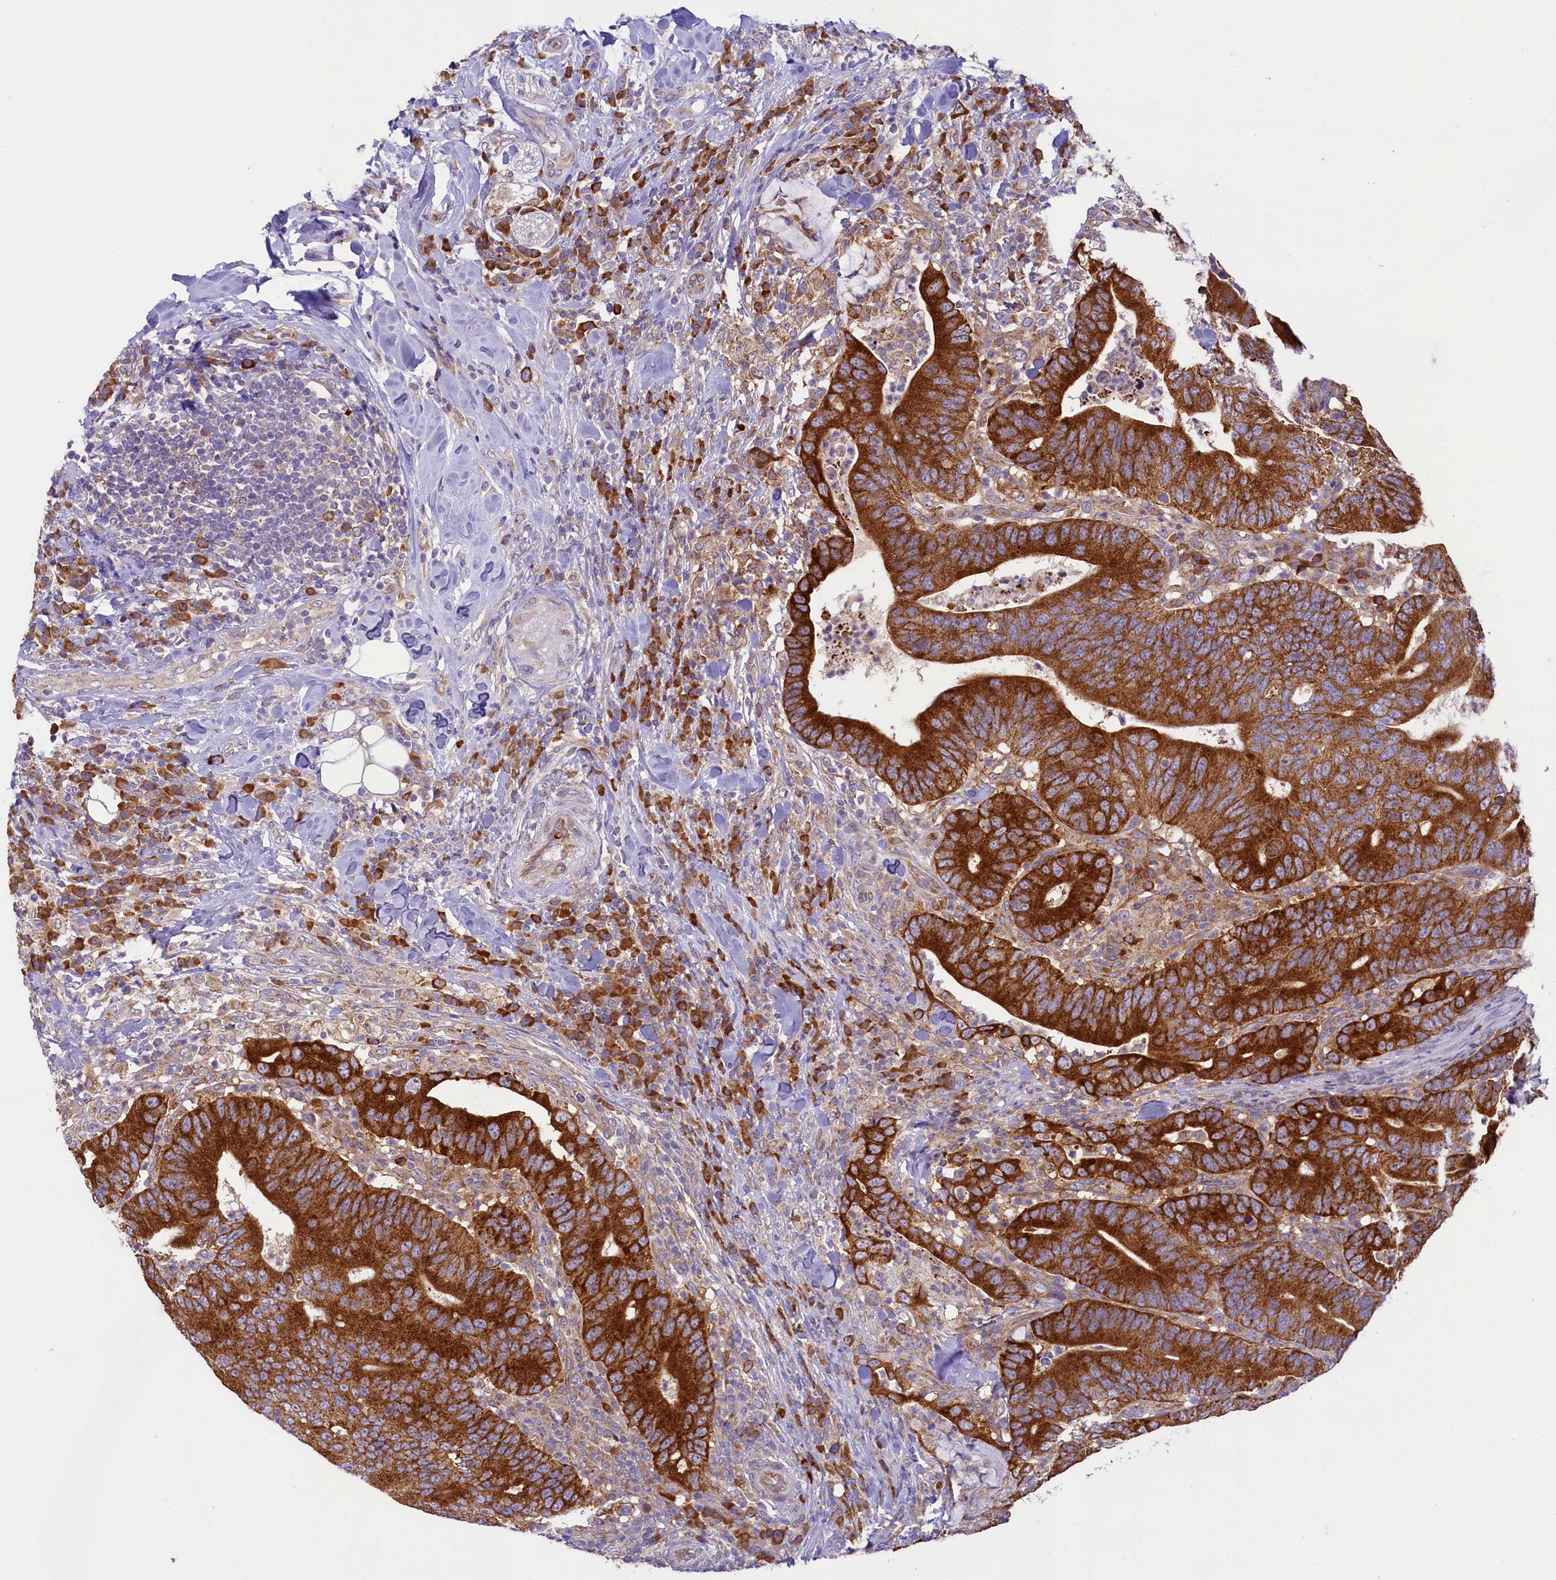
{"staining": {"intensity": "strong", "quantity": ">75%", "location": "cytoplasmic/membranous"}, "tissue": "colorectal cancer", "cell_type": "Tumor cells", "image_type": "cancer", "snomed": [{"axis": "morphology", "description": "Adenocarcinoma, NOS"}, {"axis": "topography", "description": "Colon"}], "caption": "Immunohistochemical staining of colorectal cancer (adenocarcinoma) displays strong cytoplasmic/membranous protein expression in approximately >75% of tumor cells.", "gene": "LARP4", "patient": {"sex": "female", "age": 66}}